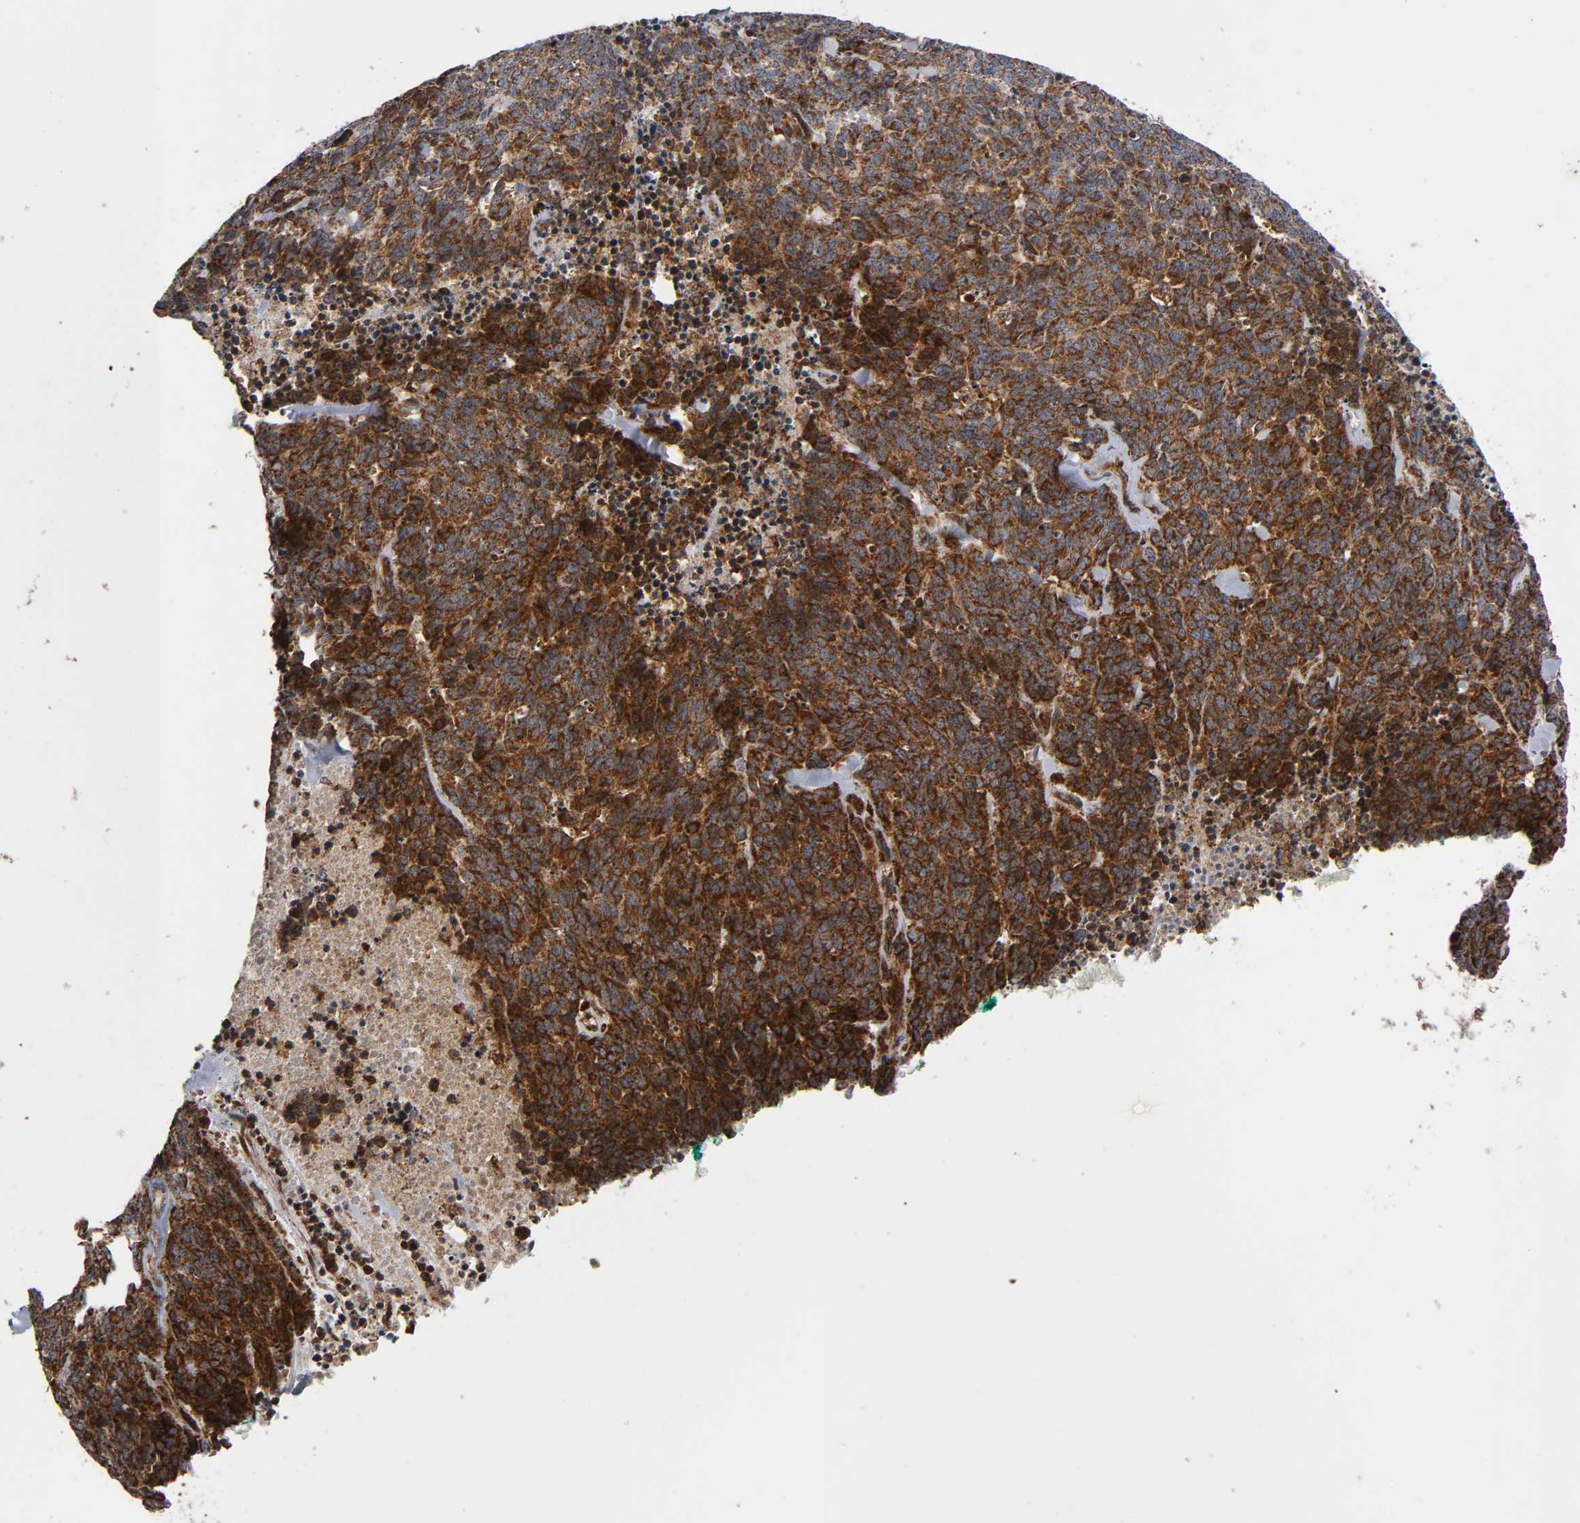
{"staining": {"intensity": "strong", "quantity": "25%-75%", "location": "cytoplasmic/membranous"}, "tissue": "lung cancer", "cell_type": "Tumor cells", "image_type": "cancer", "snomed": [{"axis": "morphology", "description": "Neoplasm, malignant, NOS"}, {"axis": "topography", "description": "Lung"}], "caption": "Protein staining of lung neoplasm (malignant) tissue demonstrates strong cytoplasmic/membranous positivity in approximately 25%-75% of tumor cells. The protein of interest is shown in brown color, while the nuclei are stained blue.", "gene": "MAP3K1", "patient": {"sex": "female", "age": 58}}